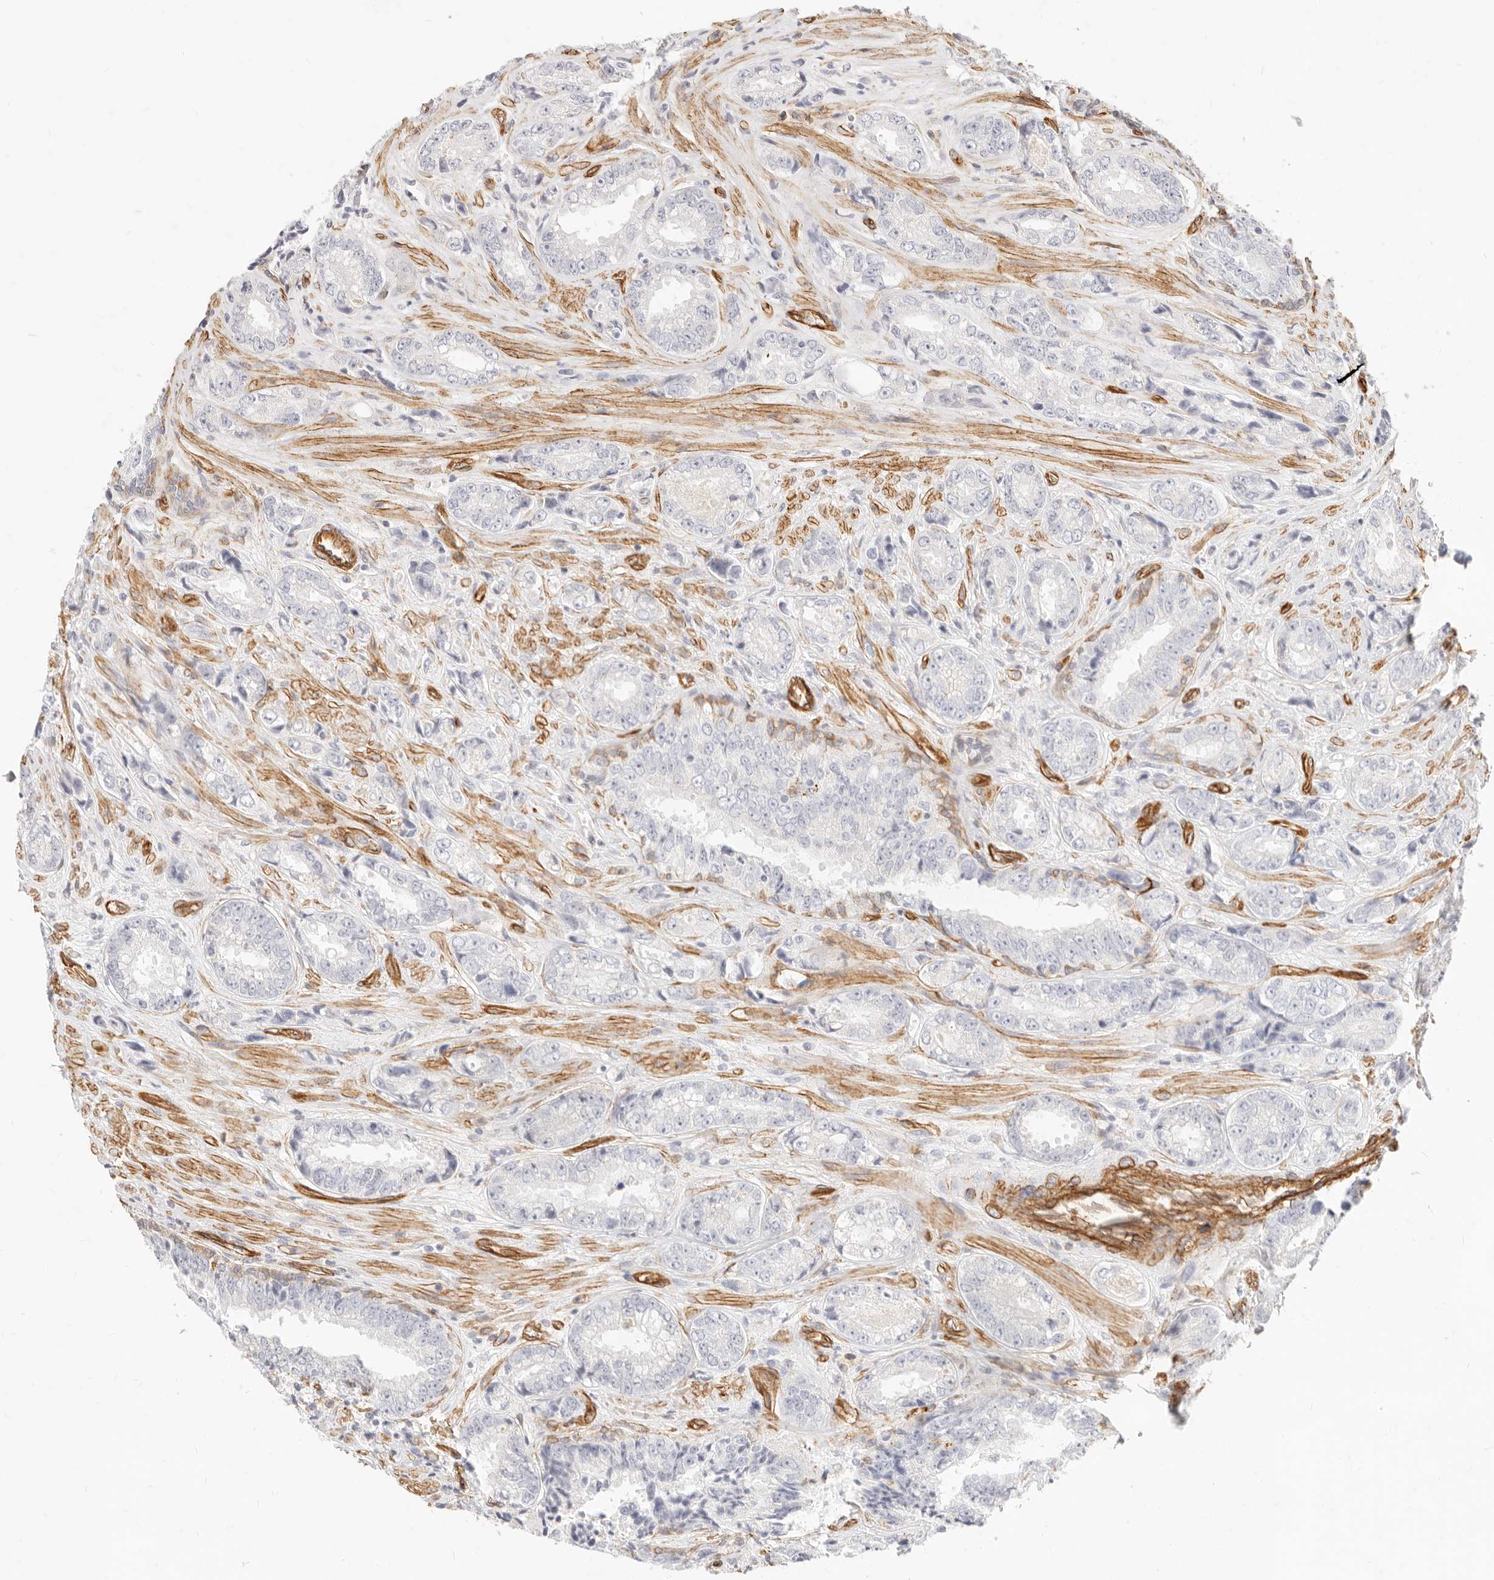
{"staining": {"intensity": "negative", "quantity": "none", "location": "none"}, "tissue": "prostate cancer", "cell_type": "Tumor cells", "image_type": "cancer", "snomed": [{"axis": "morphology", "description": "Adenocarcinoma, High grade"}, {"axis": "topography", "description": "Prostate"}], "caption": "Immunohistochemical staining of human prostate high-grade adenocarcinoma displays no significant staining in tumor cells.", "gene": "NUS1", "patient": {"sex": "male", "age": 61}}